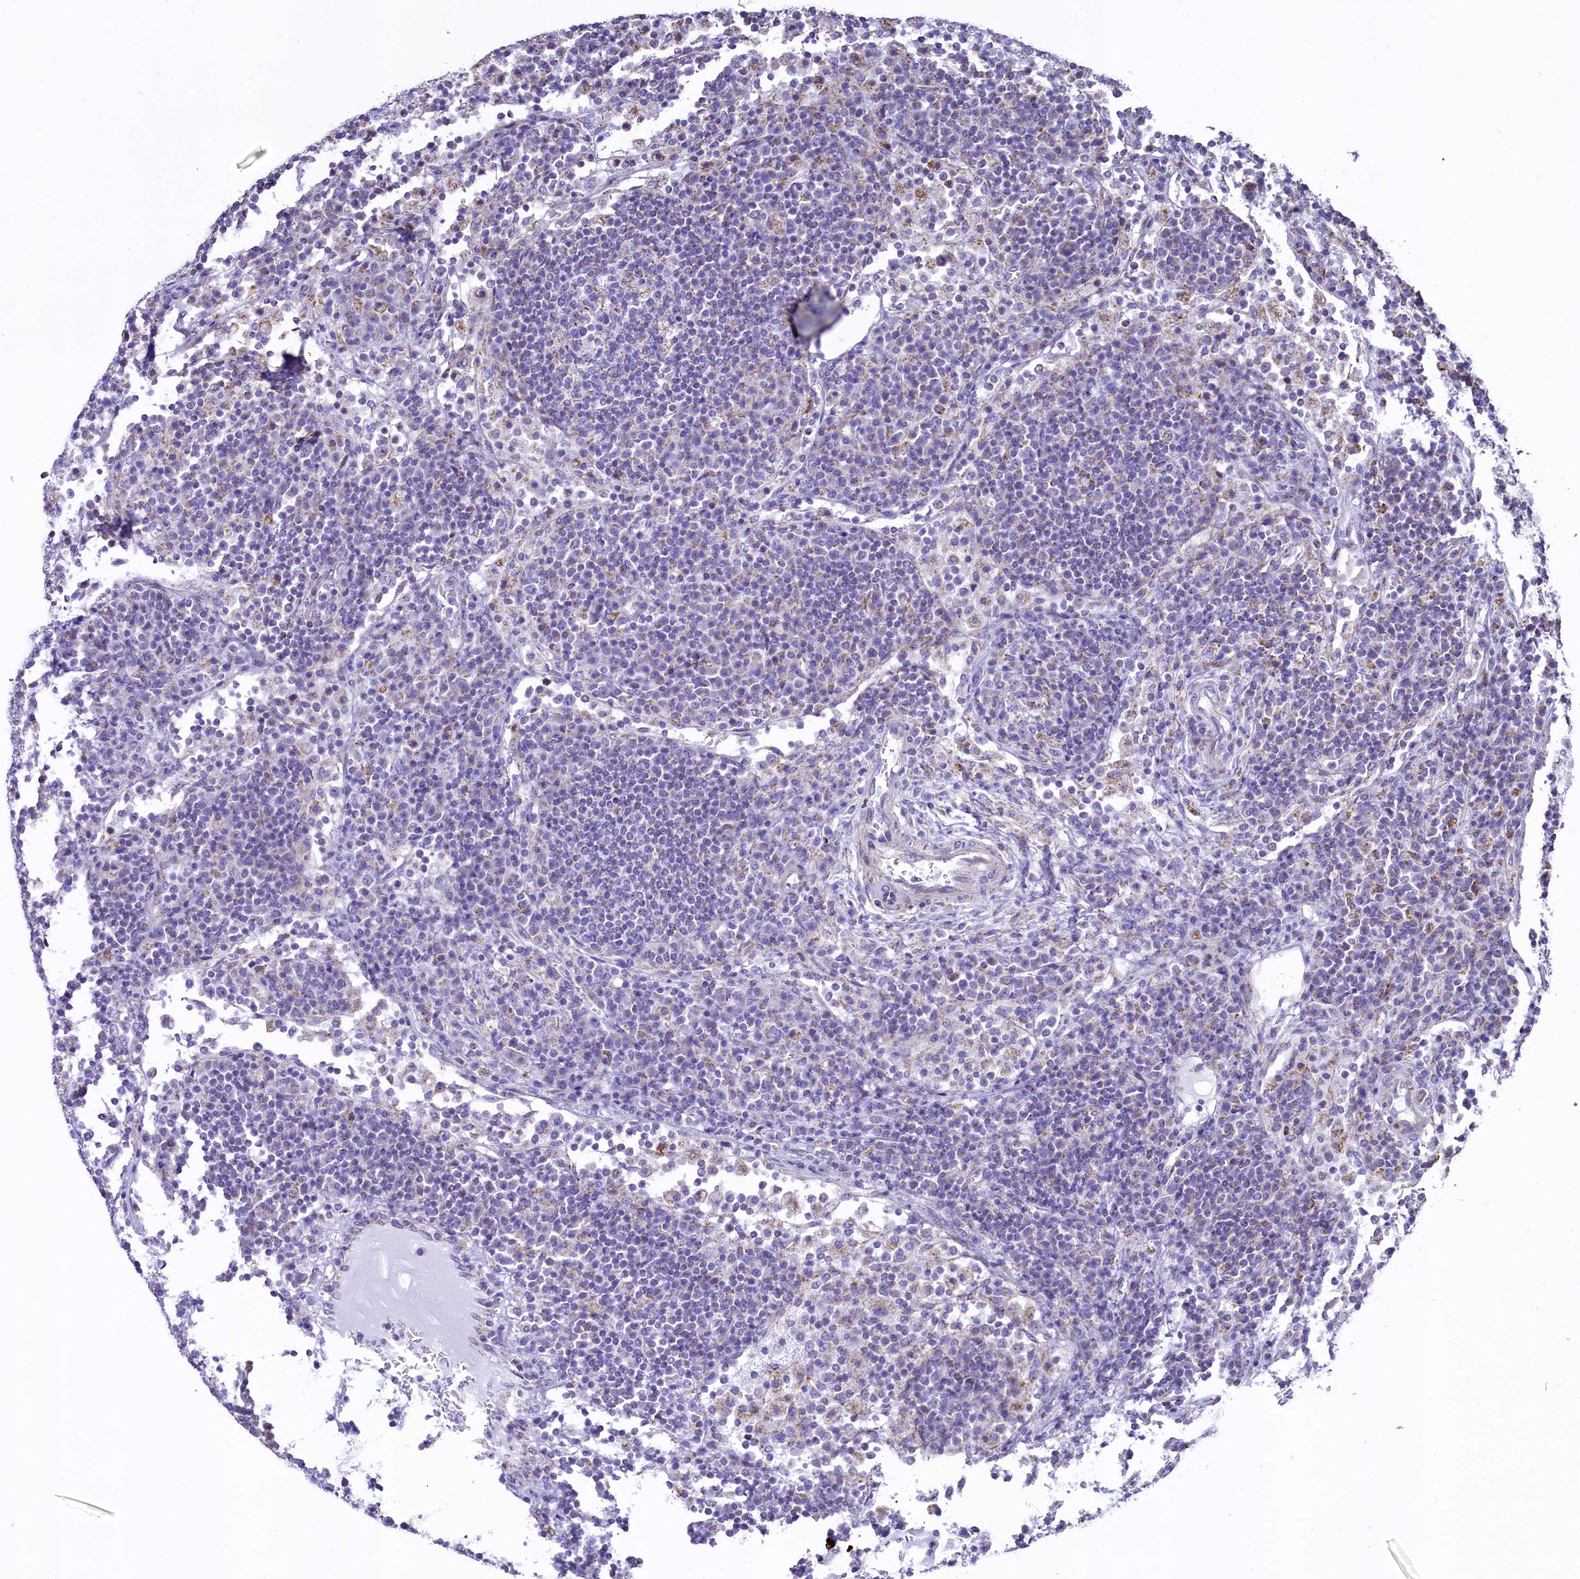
{"staining": {"intensity": "negative", "quantity": "none", "location": "none"}, "tissue": "lymph node", "cell_type": "Germinal center cells", "image_type": "normal", "snomed": [{"axis": "morphology", "description": "Normal tissue, NOS"}, {"axis": "topography", "description": "Lymph node"}], "caption": "This is an immunohistochemistry (IHC) image of benign human lymph node. There is no staining in germinal center cells.", "gene": "VWCE", "patient": {"sex": "female", "age": 53}}